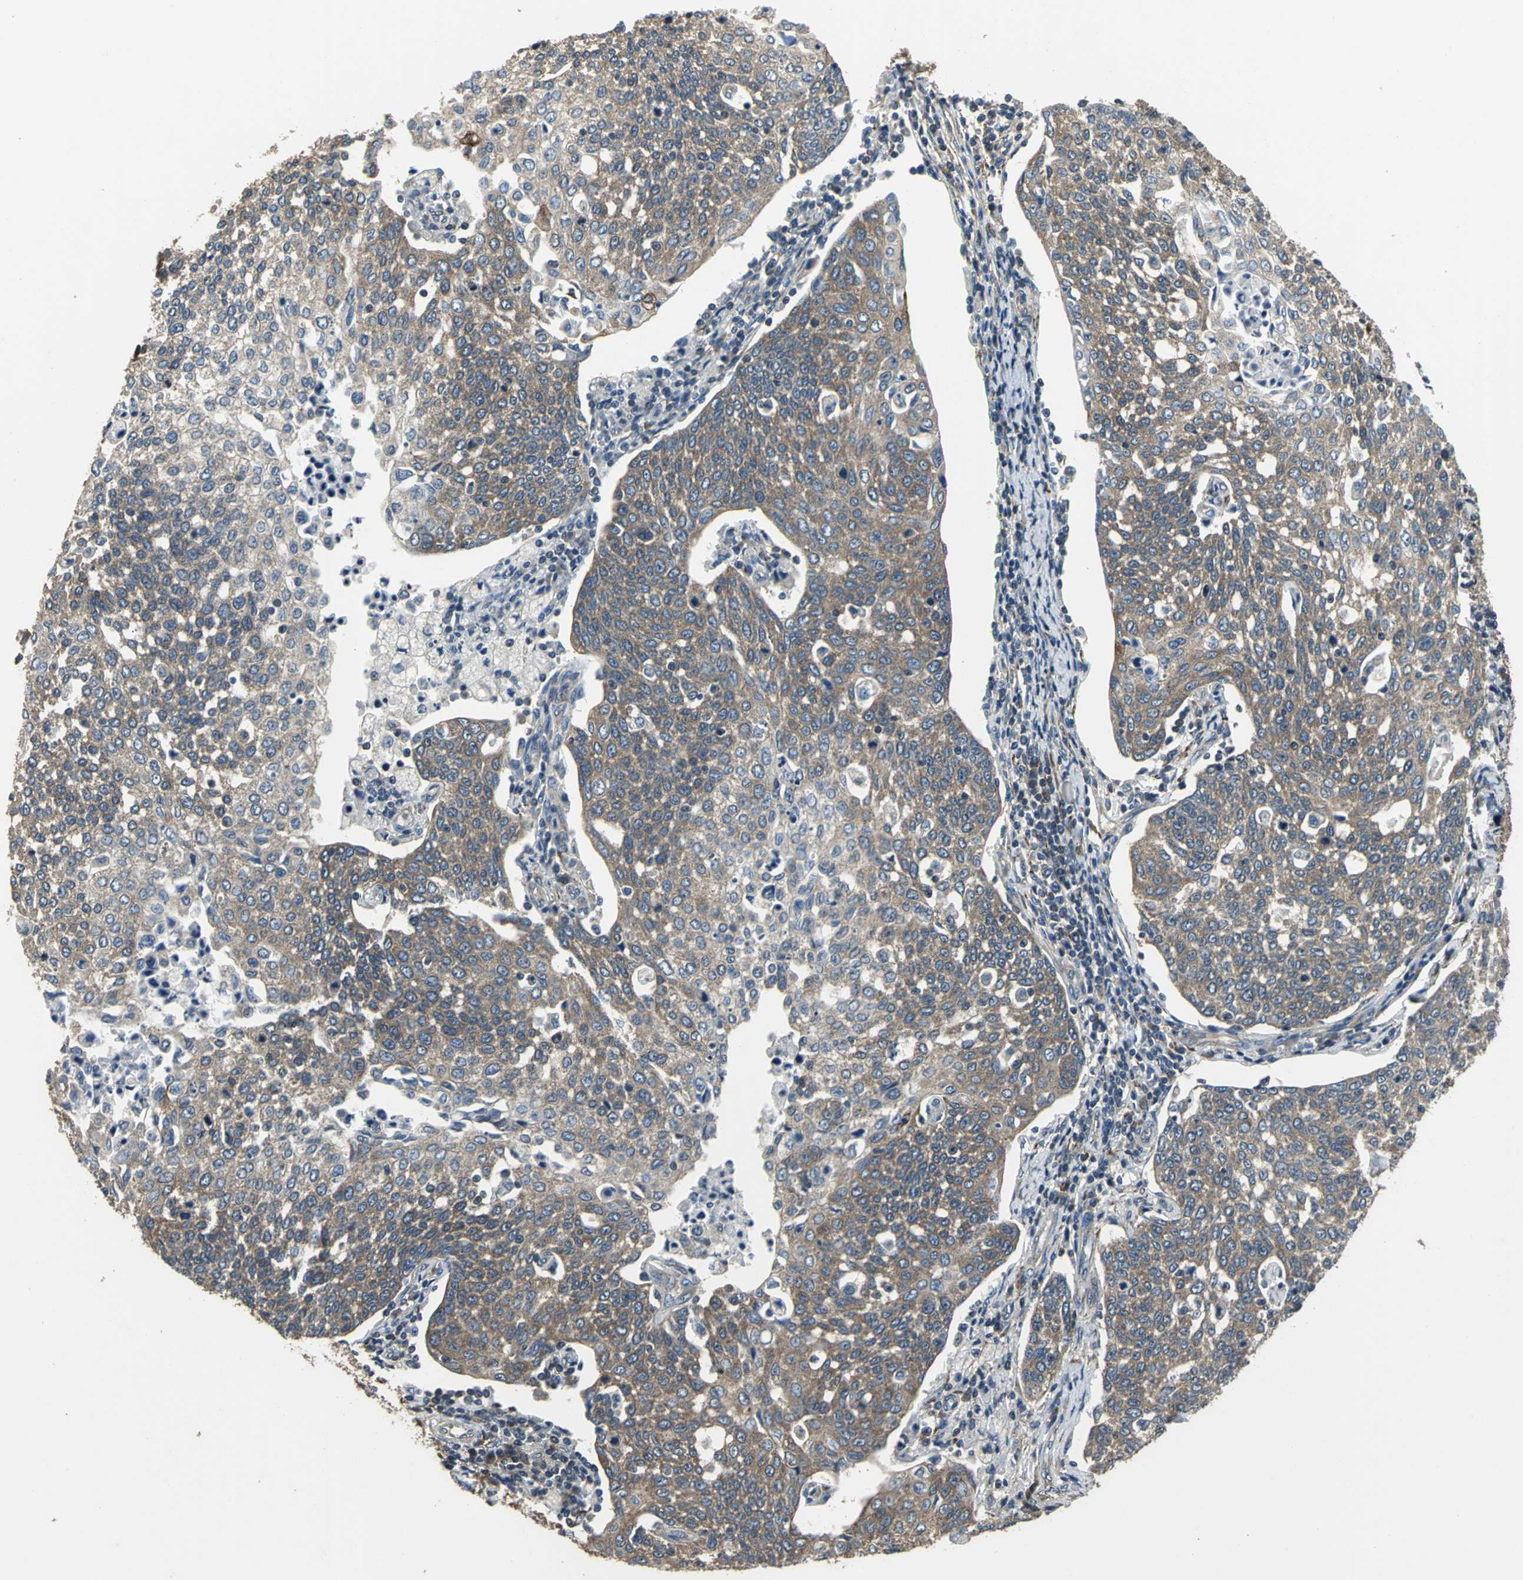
{"staining": {"intensity": "moderate", "quantity": ">75%", "location": "cytoplasmic/membranous"}, "tissue": "cervical cancer", "cell_type": "Tumor cells", "image_type": "cancer", "snomed": [{"axis": "morphology", "description": "Squamous cell carcinoma, NOS"}, {"axis": "topography", "description": "Cervix"}], "caption": "Cervical cancer (squamous cell carcinoma) stained with a brown dye demonstrates moderate cytoplasmic/membranous positive positivity in about >75% of tumor cells.", "gene": "IRF3", "patient": {"sex": "female", "age": 34}}